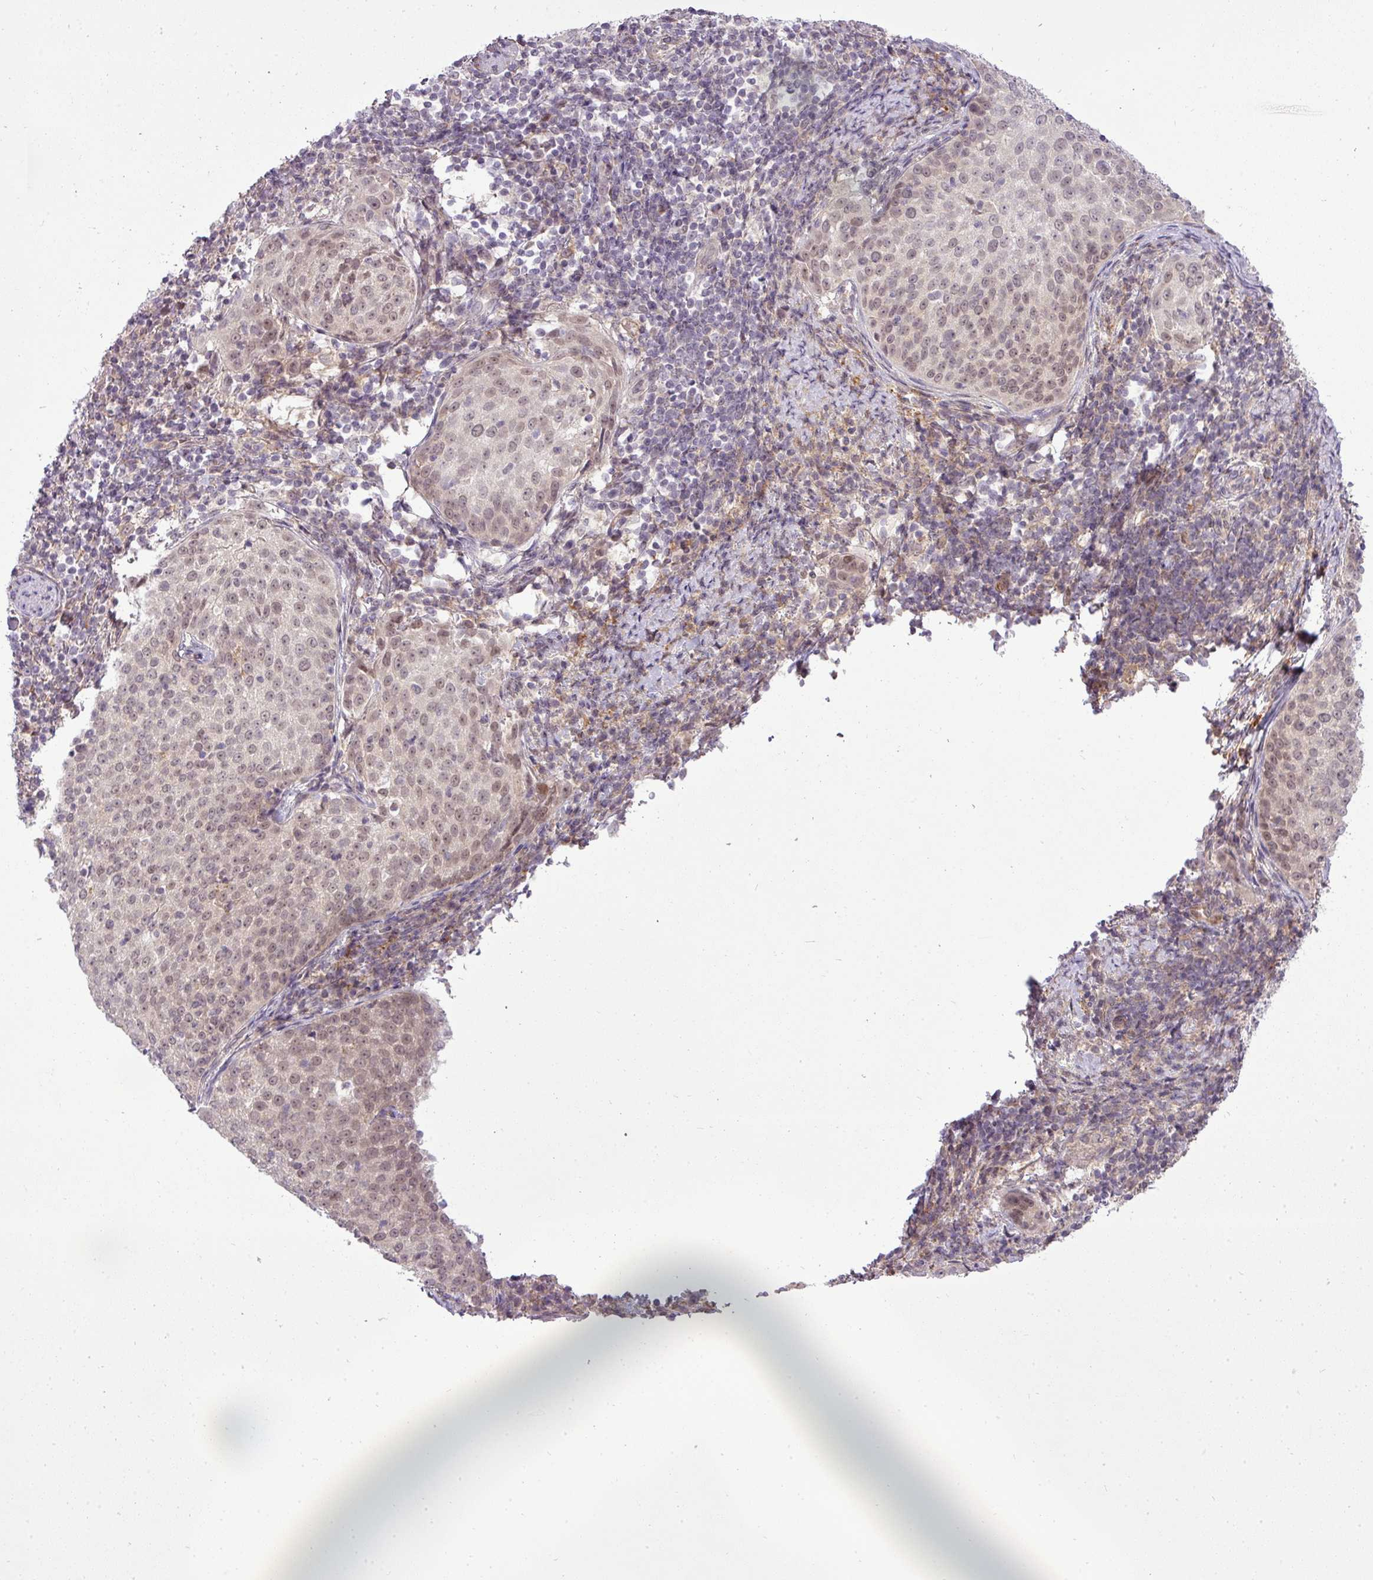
{"staining": {"intensity": "moderate", "quantity": "25%-75%", "location": "nuclear"}, "tissue": "cervical cancer", "cell_type": "Tumor cells", "image_type": "cancer", "snomed": [{"axis": "morphology", "description": "Squamous cell carcinoma, NOS"}, {"axis": "topography", "description": "Cervix"}], "caption": "IHC of cervical cancer reveals medium levels of moderate nuclear staining in approximately 25%-75% of tumor cells.", "gene": "PDRG1", "patient": {"sex": "female", "age": 57}}